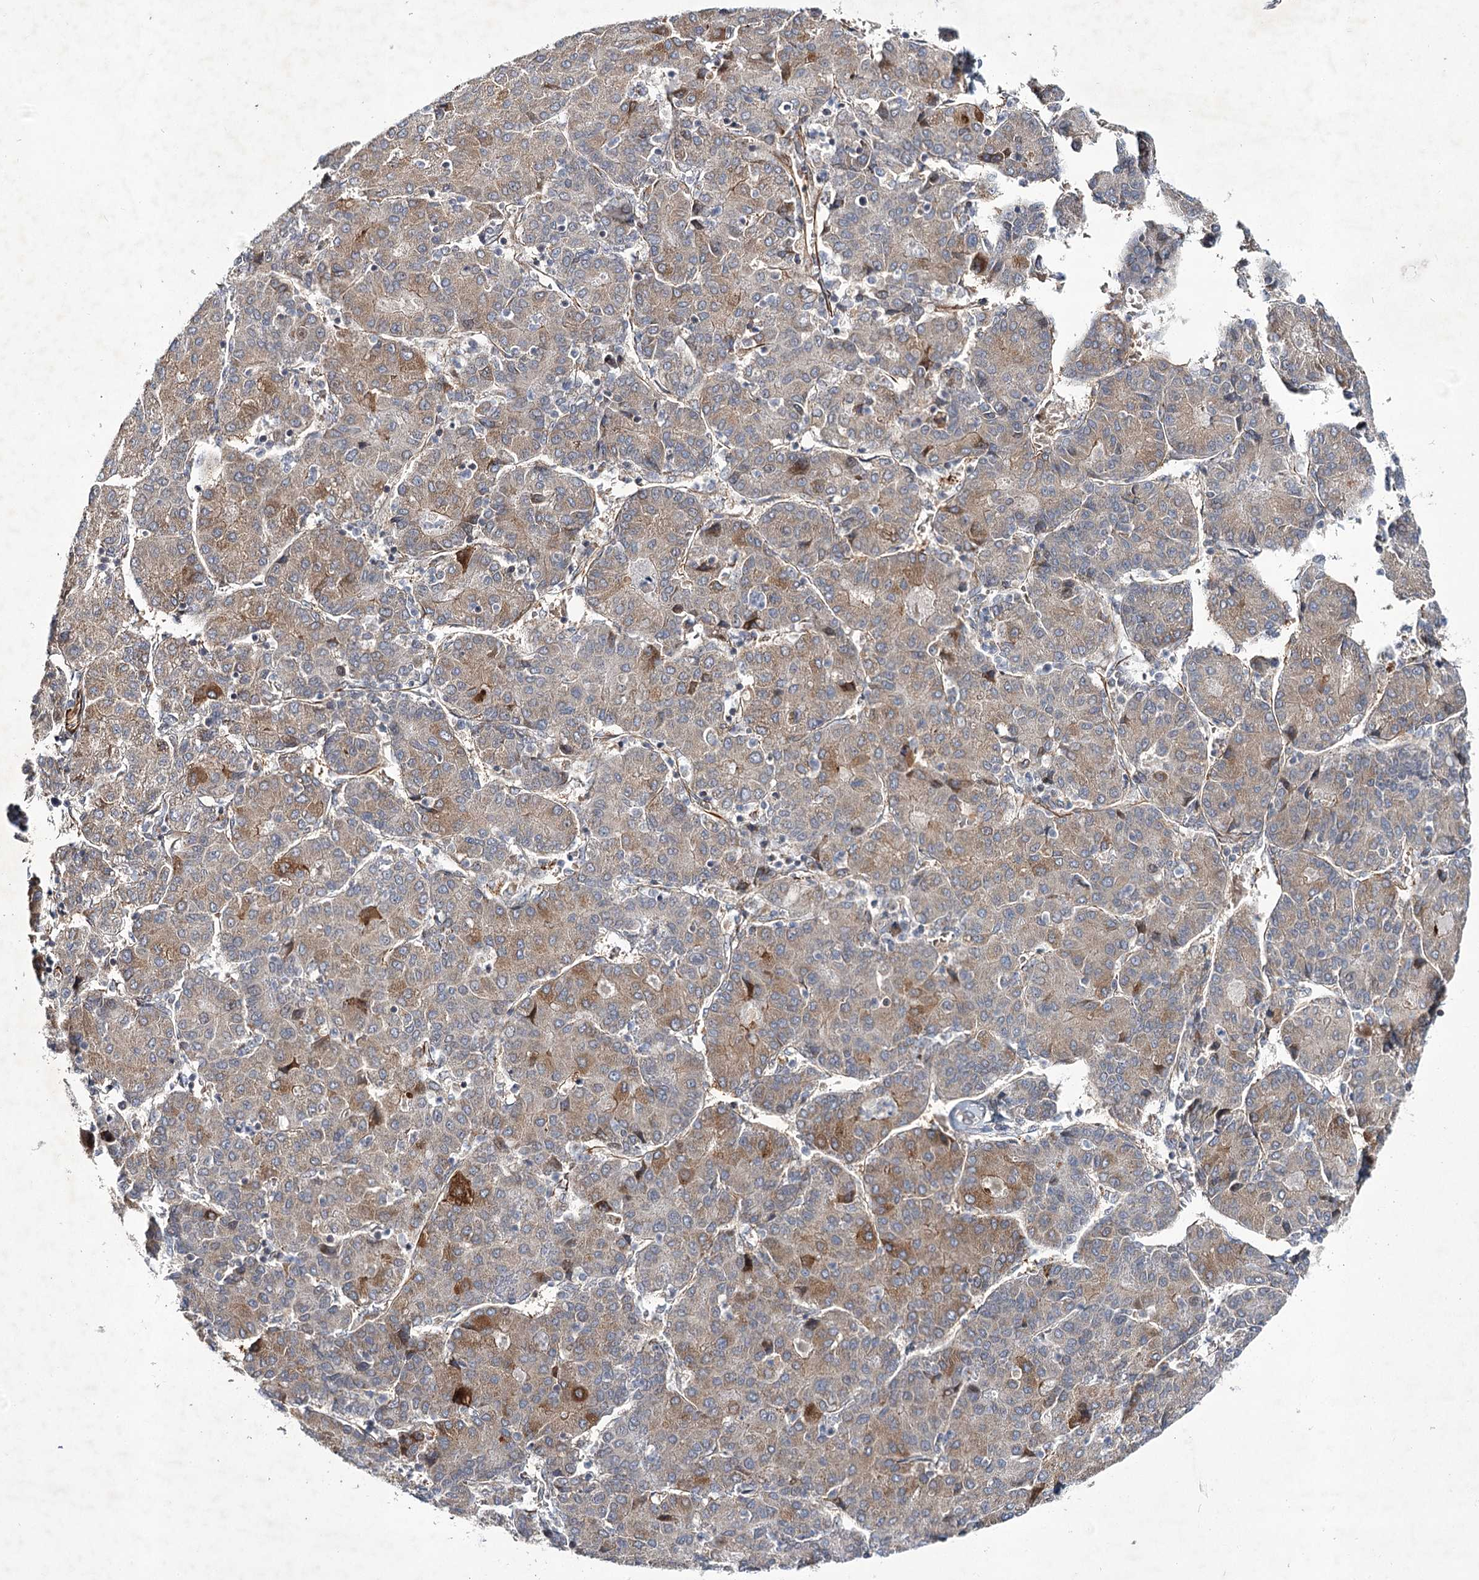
{"staining": {"intensity": "moderate", "quantity": "<25%", "location": "cytoplasmic/membranous"}, "tissue": "liver cancer", "cell_type": "Tumor cells", "image_type": "cancer", "snomed": [{"axis": "morphology", "description": "Carcinoma, Hepatocellular, NOS"}, {"axis": "topography", "description": "Liver"}], "caption": "High-magnification brightfield microscopy of liver hepatocellular carcinoma stained with DAB (3,3'-diaminobenzidine) (brown) and counterstained with hematoxylin (blue). tumor cells exhibit moderate cytoplasmic/membranous expression is seen in approximately<25% of cells.", "gene": "DPEP2", "patient": {"sex": "male", "age": 65}}